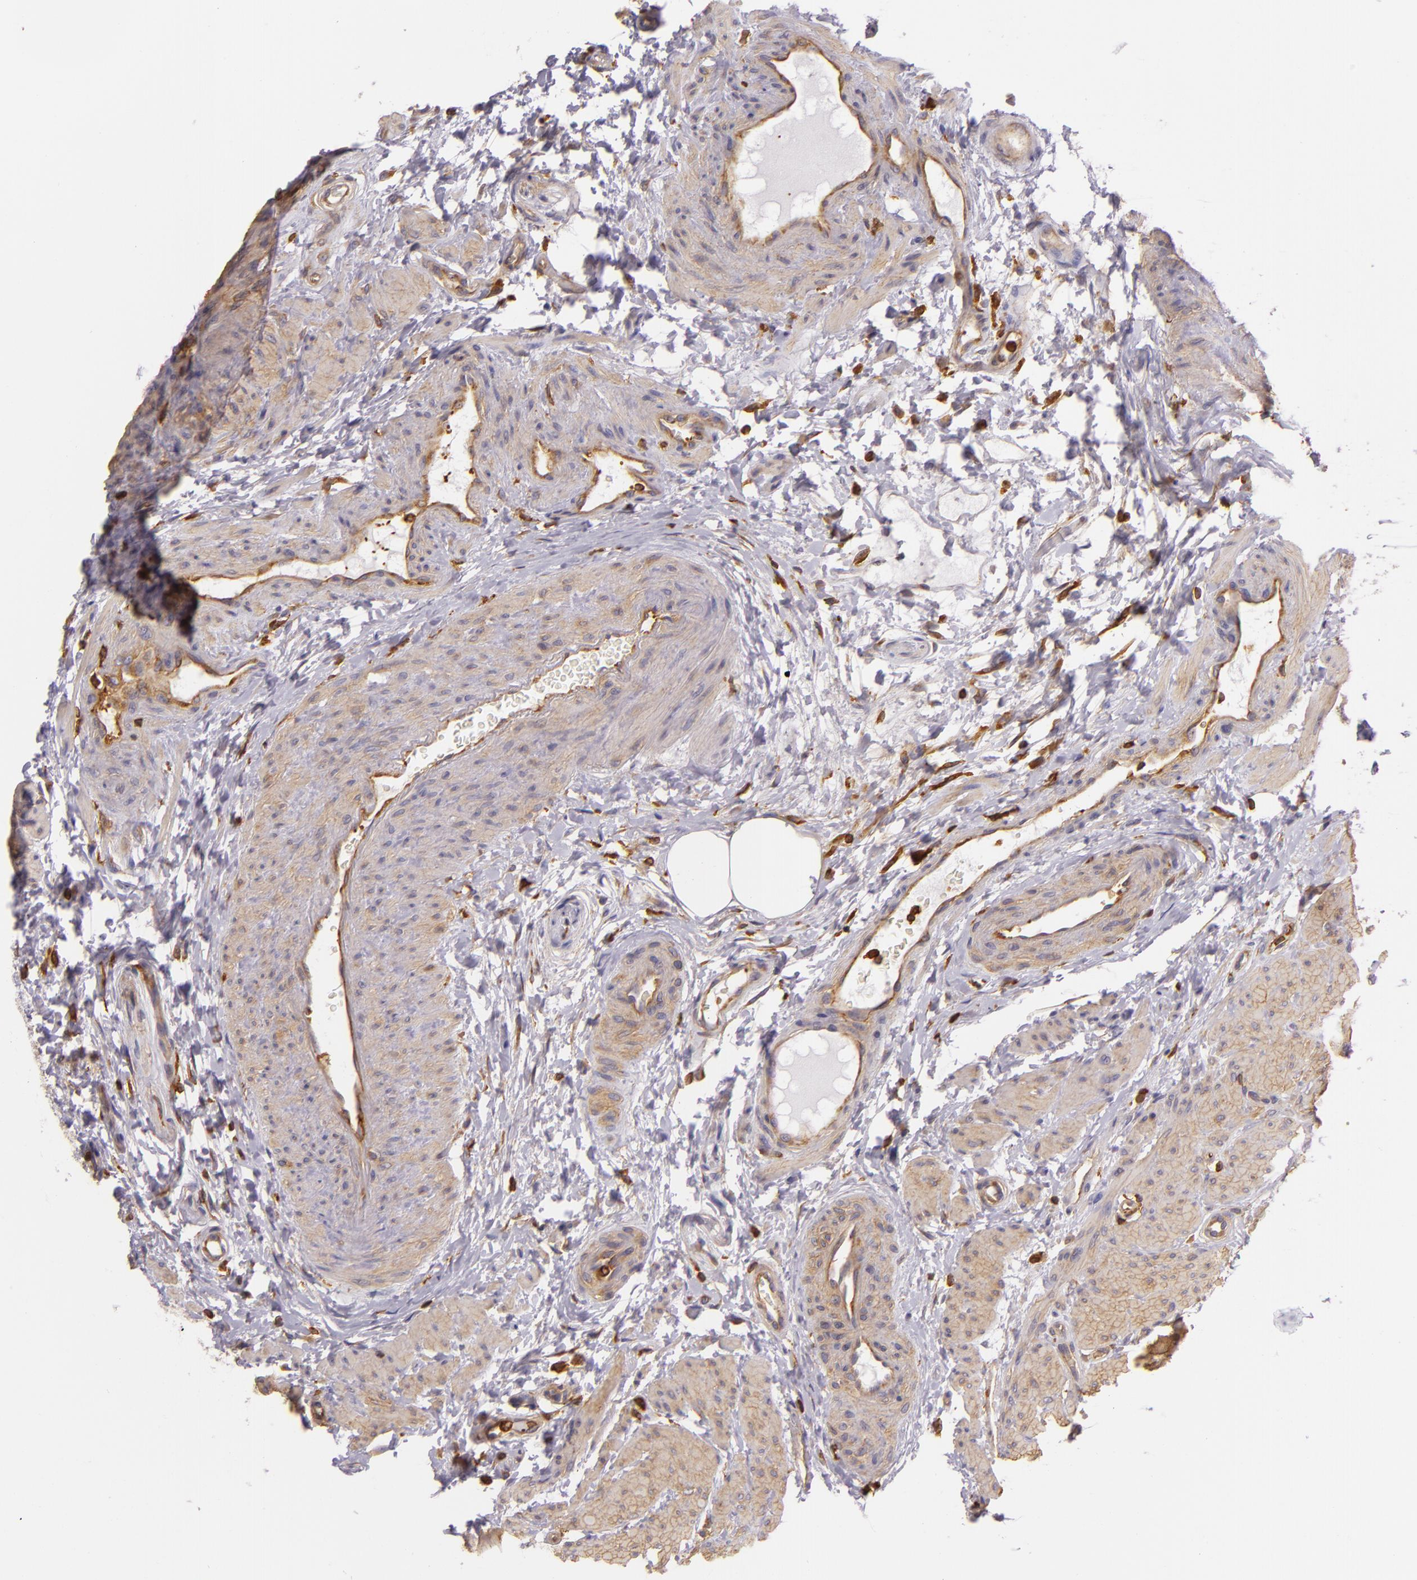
{"staining": {"intensity": "moderate", "quantity": "25%-75%", "location": "cytoplasmic/membranous"}, "tissue": "epididymis", "cell_type": "Glandular cells", "image_type": "normal", "snomed": [{"axis": "morphology", "description": "Normal tissue, NOS"}, {"axis": "topography", "description": "Epididymis"}], "caption": "Immunohistochemistry (IHC) micrograph of benign epididymis stained for a protein (brown), which reveals medium levels of moderate cytoplasmic/membranous staining in approximately 25%-75% of glandular cells.", "gene": "TLN1", "patient": {"sex": "male", "age": 68}}